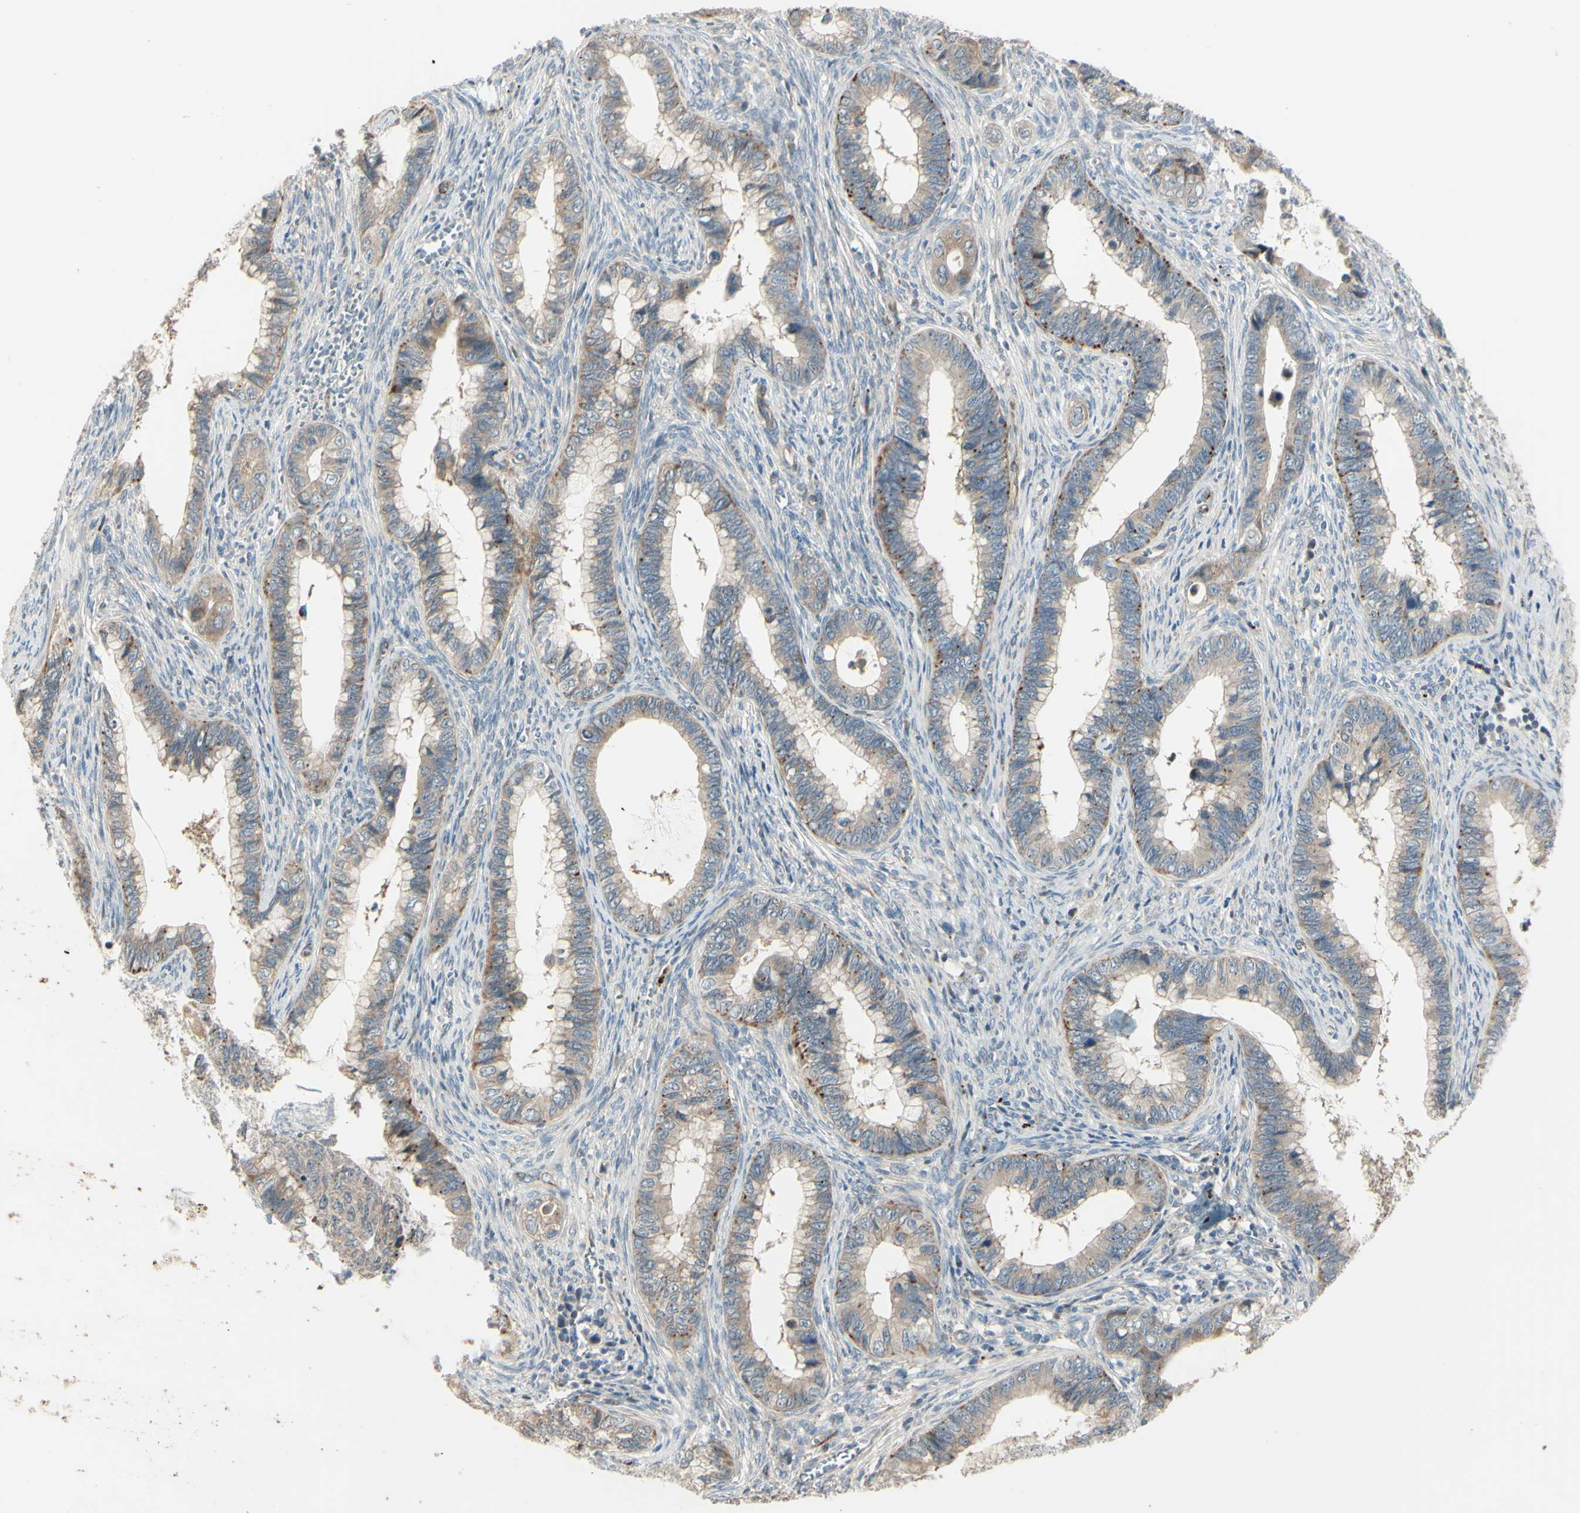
{"staining": {"intensity": "weak", "quantity": "25%-75%", "location": "cytoplasmic/membranous"}, "tissue": "cervical cancer", "cell_type": "Tumor cells", "image_type": "cancer", "snomed": [{"axis": "morphology", "description": "Adenocarcinoma, NOS"}, {"axis": "topography", "description": "Cervix"}], "caption": "Human cervical cancer (adenocarcinoma) stained with a brown dye demonstrates weak cytoplasmic/membranous positive expression in about 25%-75% of tumor cells.", "gene": "NDFIP1", "patient": {"sex": "female", "age": 44}}